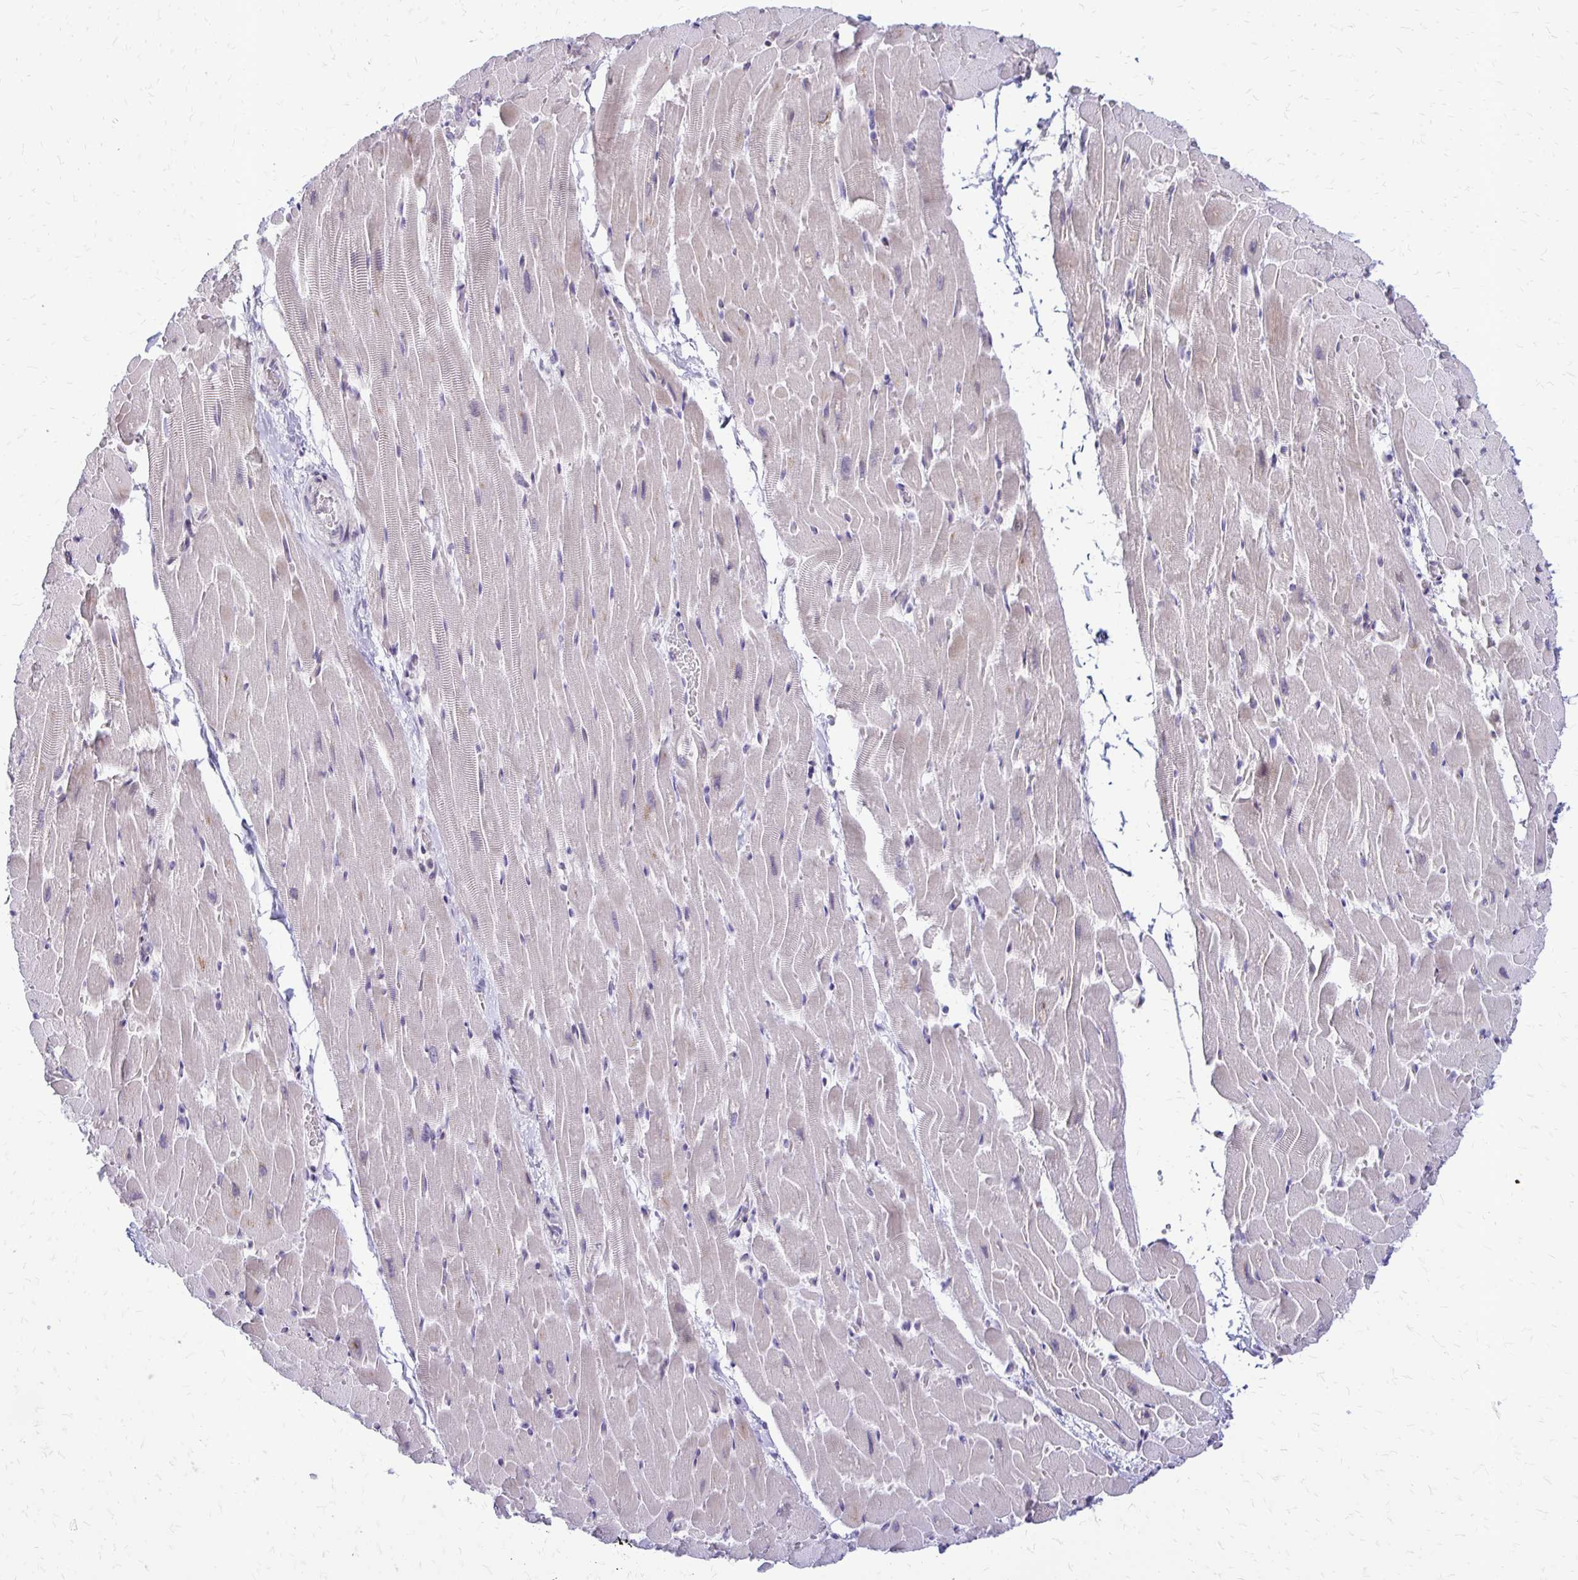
{"staining": {"intensity": "negative", "quantity": "none", "location": "none"}, "tissue": "heart muscle", "cell_type": "Cardiomyocytes", "image_type": "normal", "snomed": [{"axis": "morphology", "description": "Normal tissue, NOS"}, {"axis": "topography", "description": "Heart"}], "caption": "Immunohistochemistry (IHC) histopathology image of normal human heart muscle stained for a protein (brown), which reveals no staining in cardiomyocytes.", "gene": "EPYC", "patient": {"sex": "male", "age": 37}}